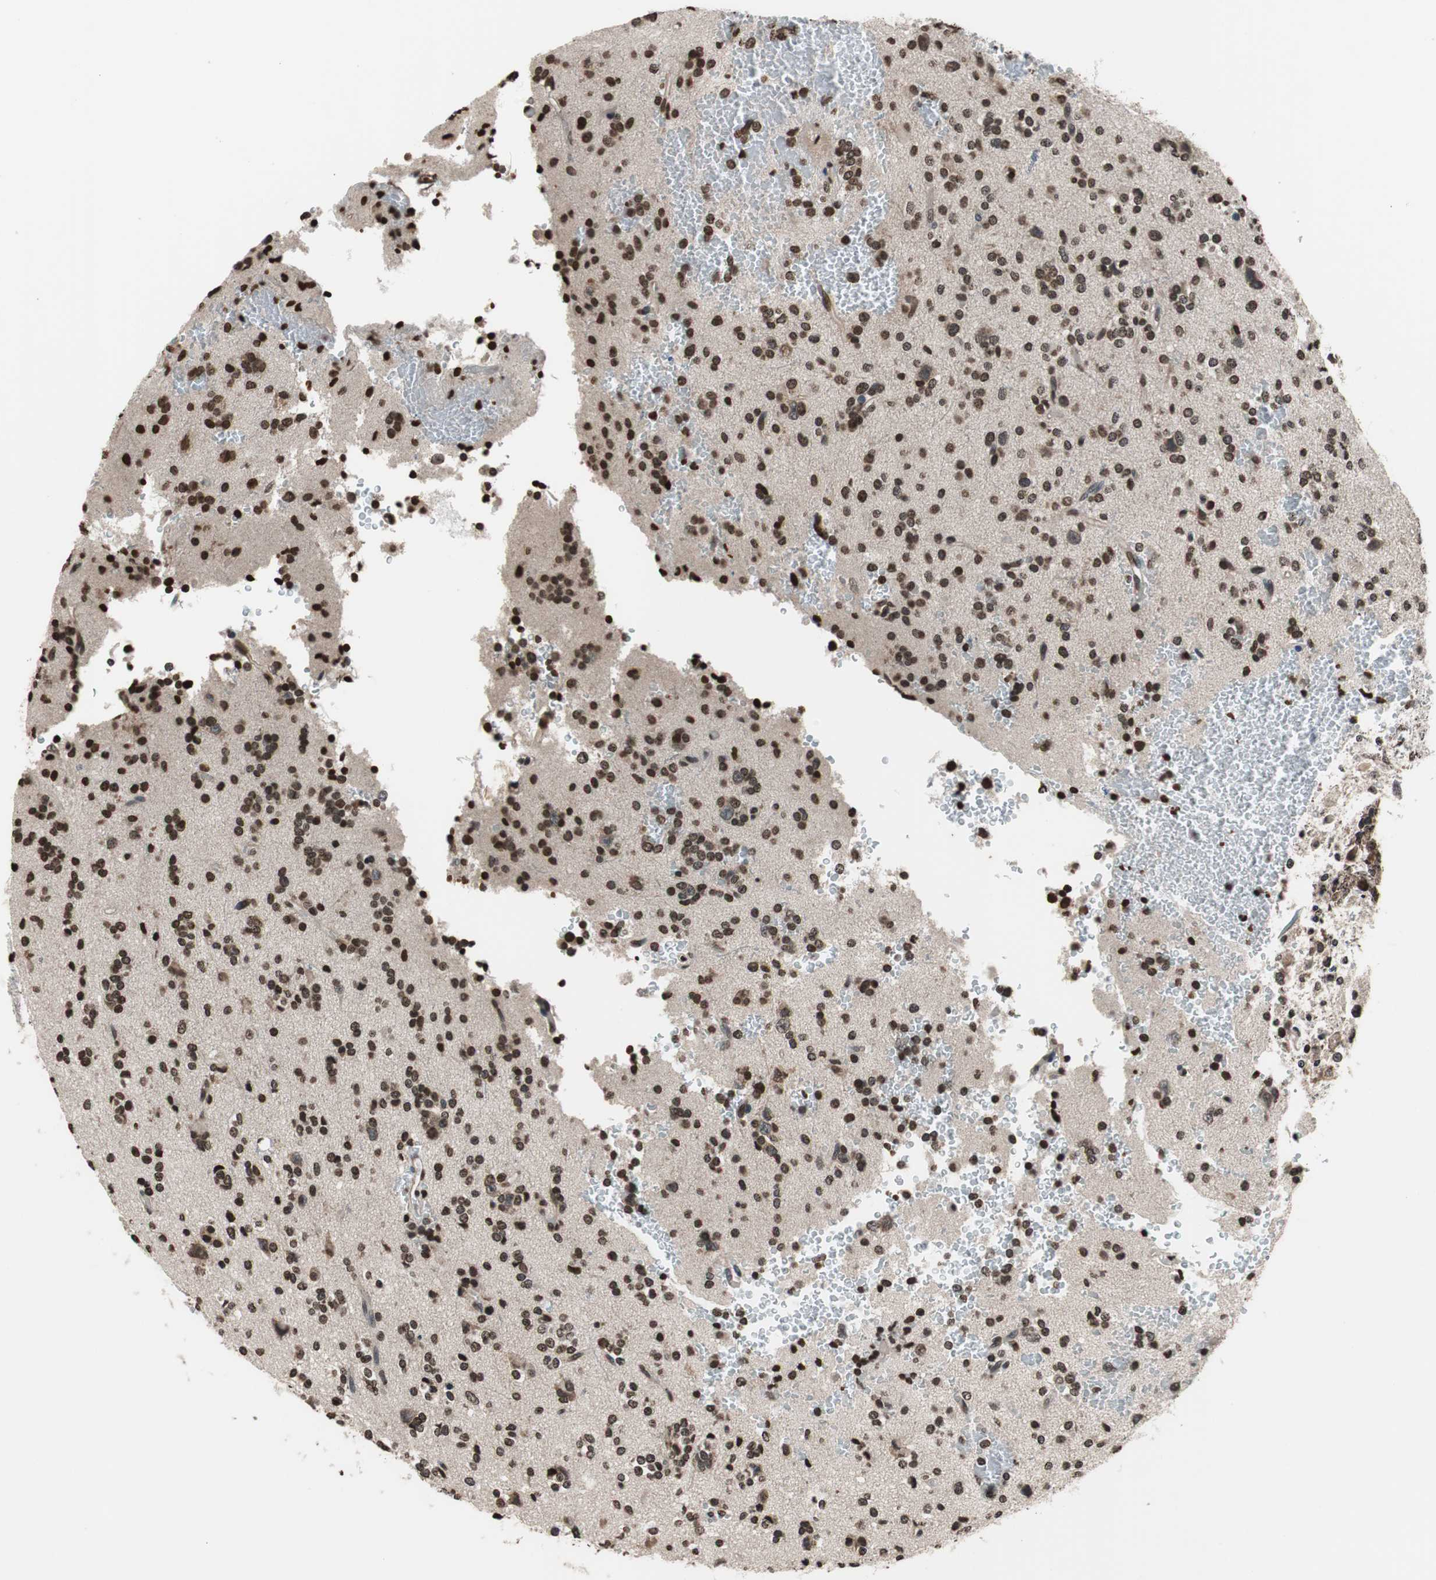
{"staining": {"intensity": "strong", "quantity": ">75%", "location": "nuclear"}, "tissue": "glioma", "cell_type": "Tumor cells", "image_type": "cancer", "snomed": [{"axis": "morphology", "description": "Glioma, malignant, High grade"}, {"axis": "topography", "description": "Brain"}], "caption": "Immunohistochemistry (IHC) of glioma reveals high levels of strong nuclear positivity in about >75% of tumor cells.", "gene": "RFC1", "patient": {"sex": "male", "age": 47}}